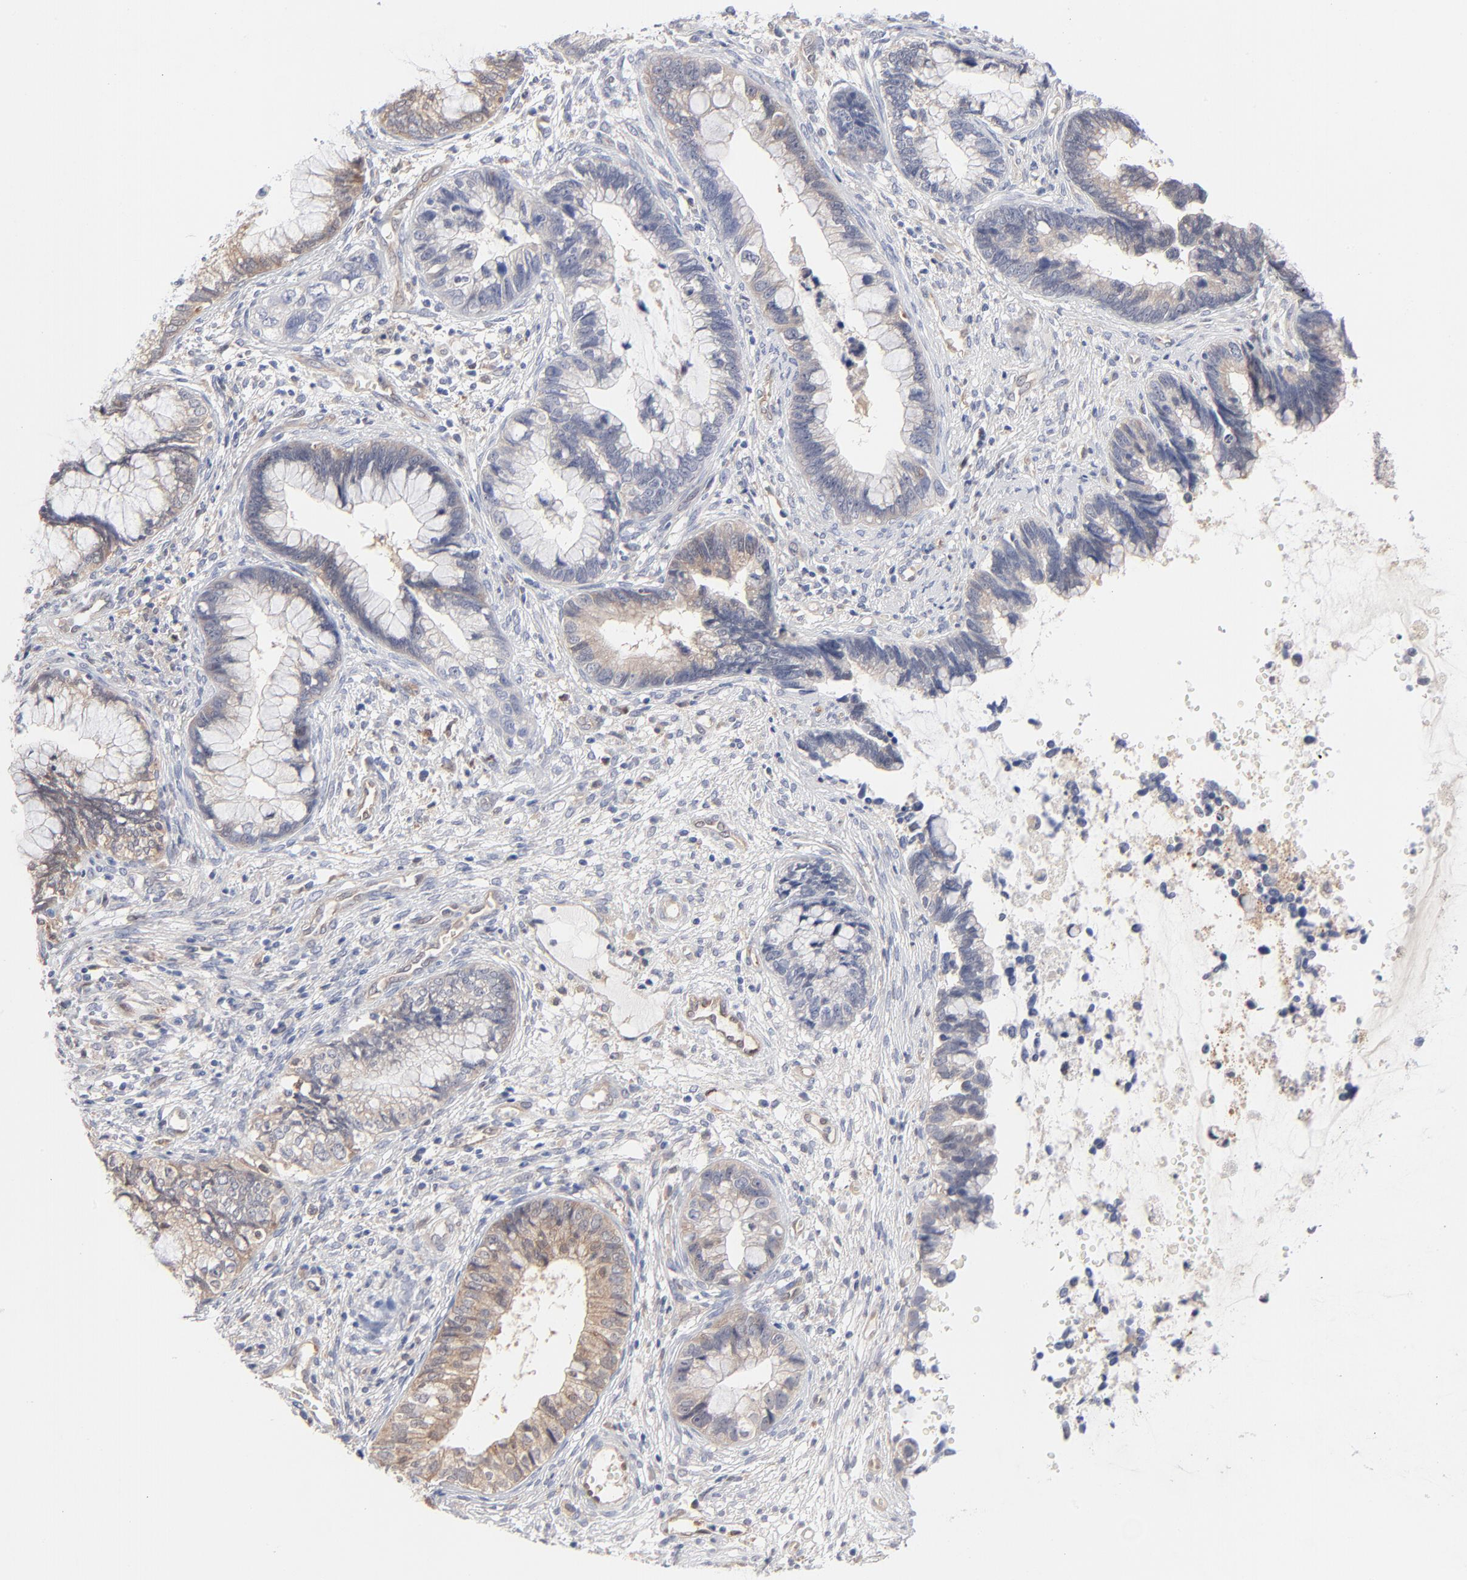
{"staining": {"intensity": "weak", "quantity": "25%-75%", "location": "cytoplasmic/membranous"}, "tissue": "cervical cancer", "cell_type": "Tumor cells", "image_type": "cancer", "snomed": [{"axis": "morphology", "description": "Adenocarcinoma, NOS"}, {"axis": "topography", "description": "Cervix"}], "caption": "There is low levels of weak cytoplasmic/membranous positivity in tumor cells of adenocarcinoma (cervical), as demonstrated by immunohistochemical staining (brown color).", "gene": "ARRB1", "patient": {"sex": "female", "age": 44}}